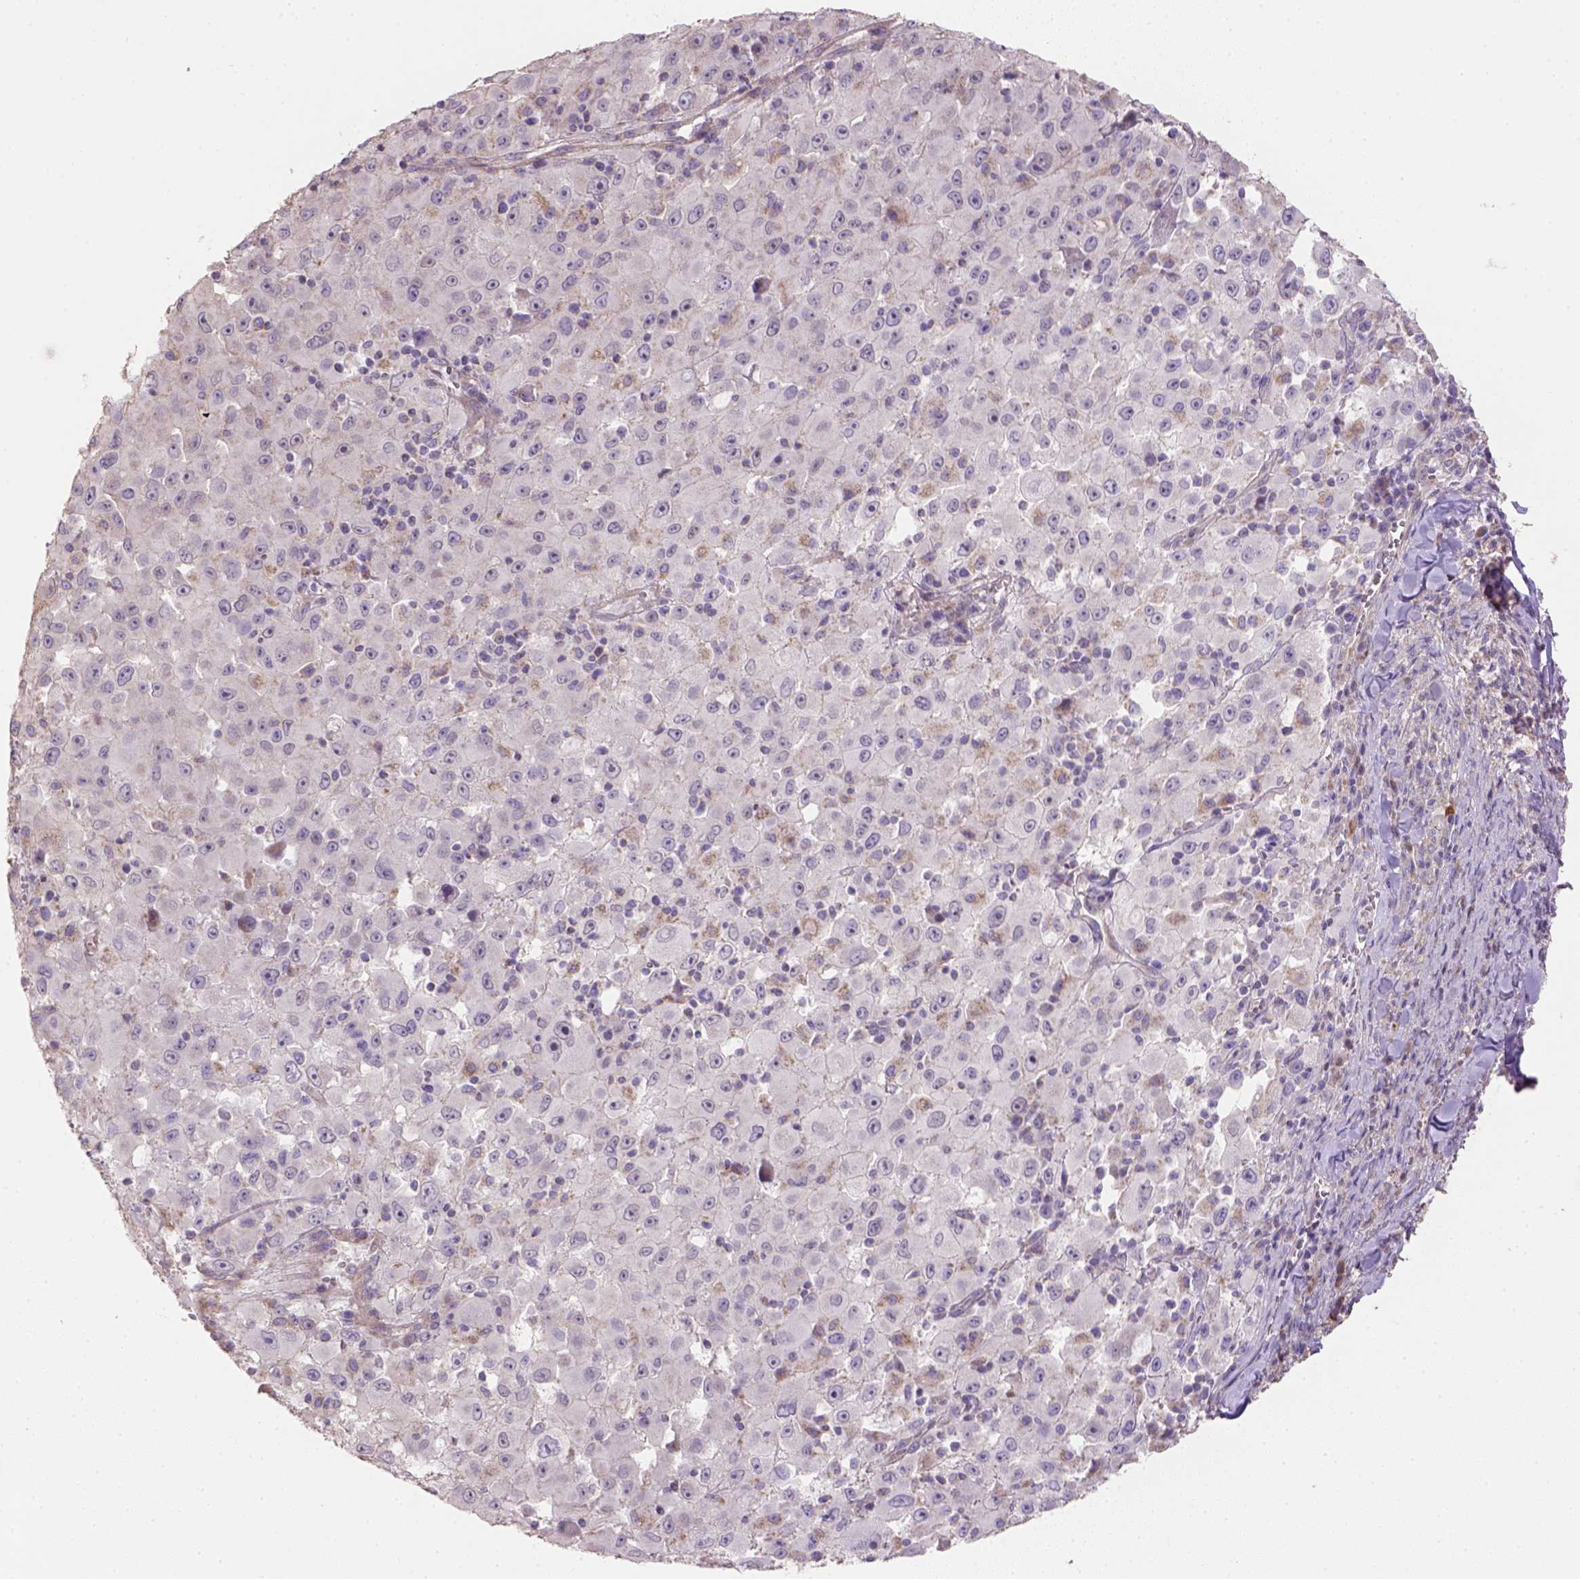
{"staining": {"intensity": "negative", "quantity": "none", "location": "none"}, "tissue": "melanoma", "cell_type": "Tumor cells", "image_type": "cancer", "snomed": [{"axis": "morphology", "description": "Malignant melanoma, Metastatic site"}, {"axis": "topography", "description": "Soft tissue"}], "caption": "DAB (3,3'-diaminobenzidine) immunohistochemical staining of human melanoma displays no significant positivity in tumor cells. (Brightfield microscopy of DAB immunohistochemistry (IHC) at high magnification).", "gene": "HTRA1", "patient": {"sex": "male", "age": 50}}